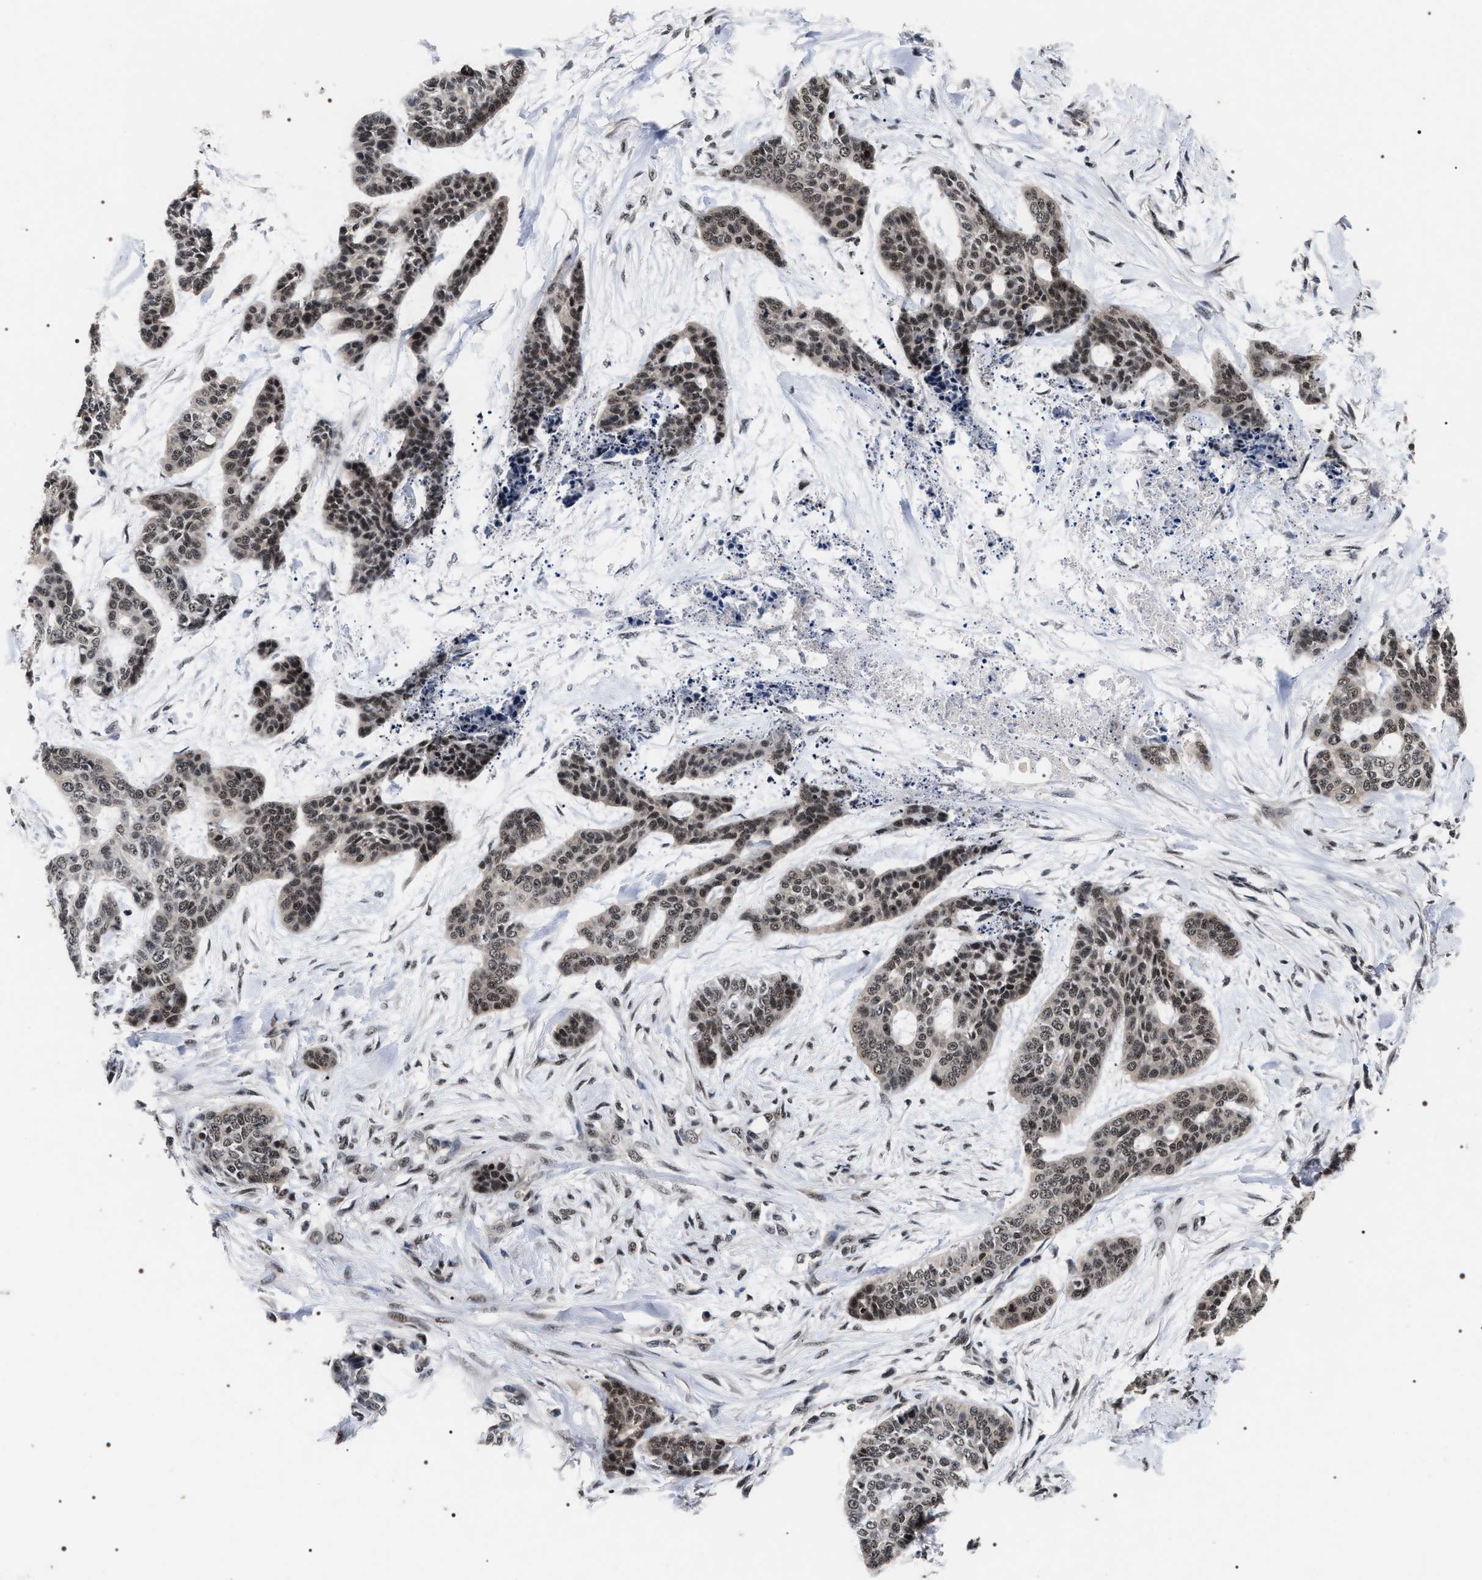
{"staining": {"intensity": "moderate", "quantity": ">75%", "location": "nuclear"}, "tissue": "skin cancer", "cell_type": "Tumor cells", "image_type": "cancer", "snomed": [{"axis": "morphology", "description": "Basal cell carcinoma"}, {"axis": "topography", "description": "Skin"}], "caption": "Brown immunohistochemical staining in human skin basal cell carcinoma reveals moderate nuclear positivity in approximately >75% of tumor cells. Using DAB (brown) and hematoxylin (blue) stains, captured at high magnification using brightfield microscopy.", "gene": "RRP1B", "patient": {"sex": "female", "age": 64}}